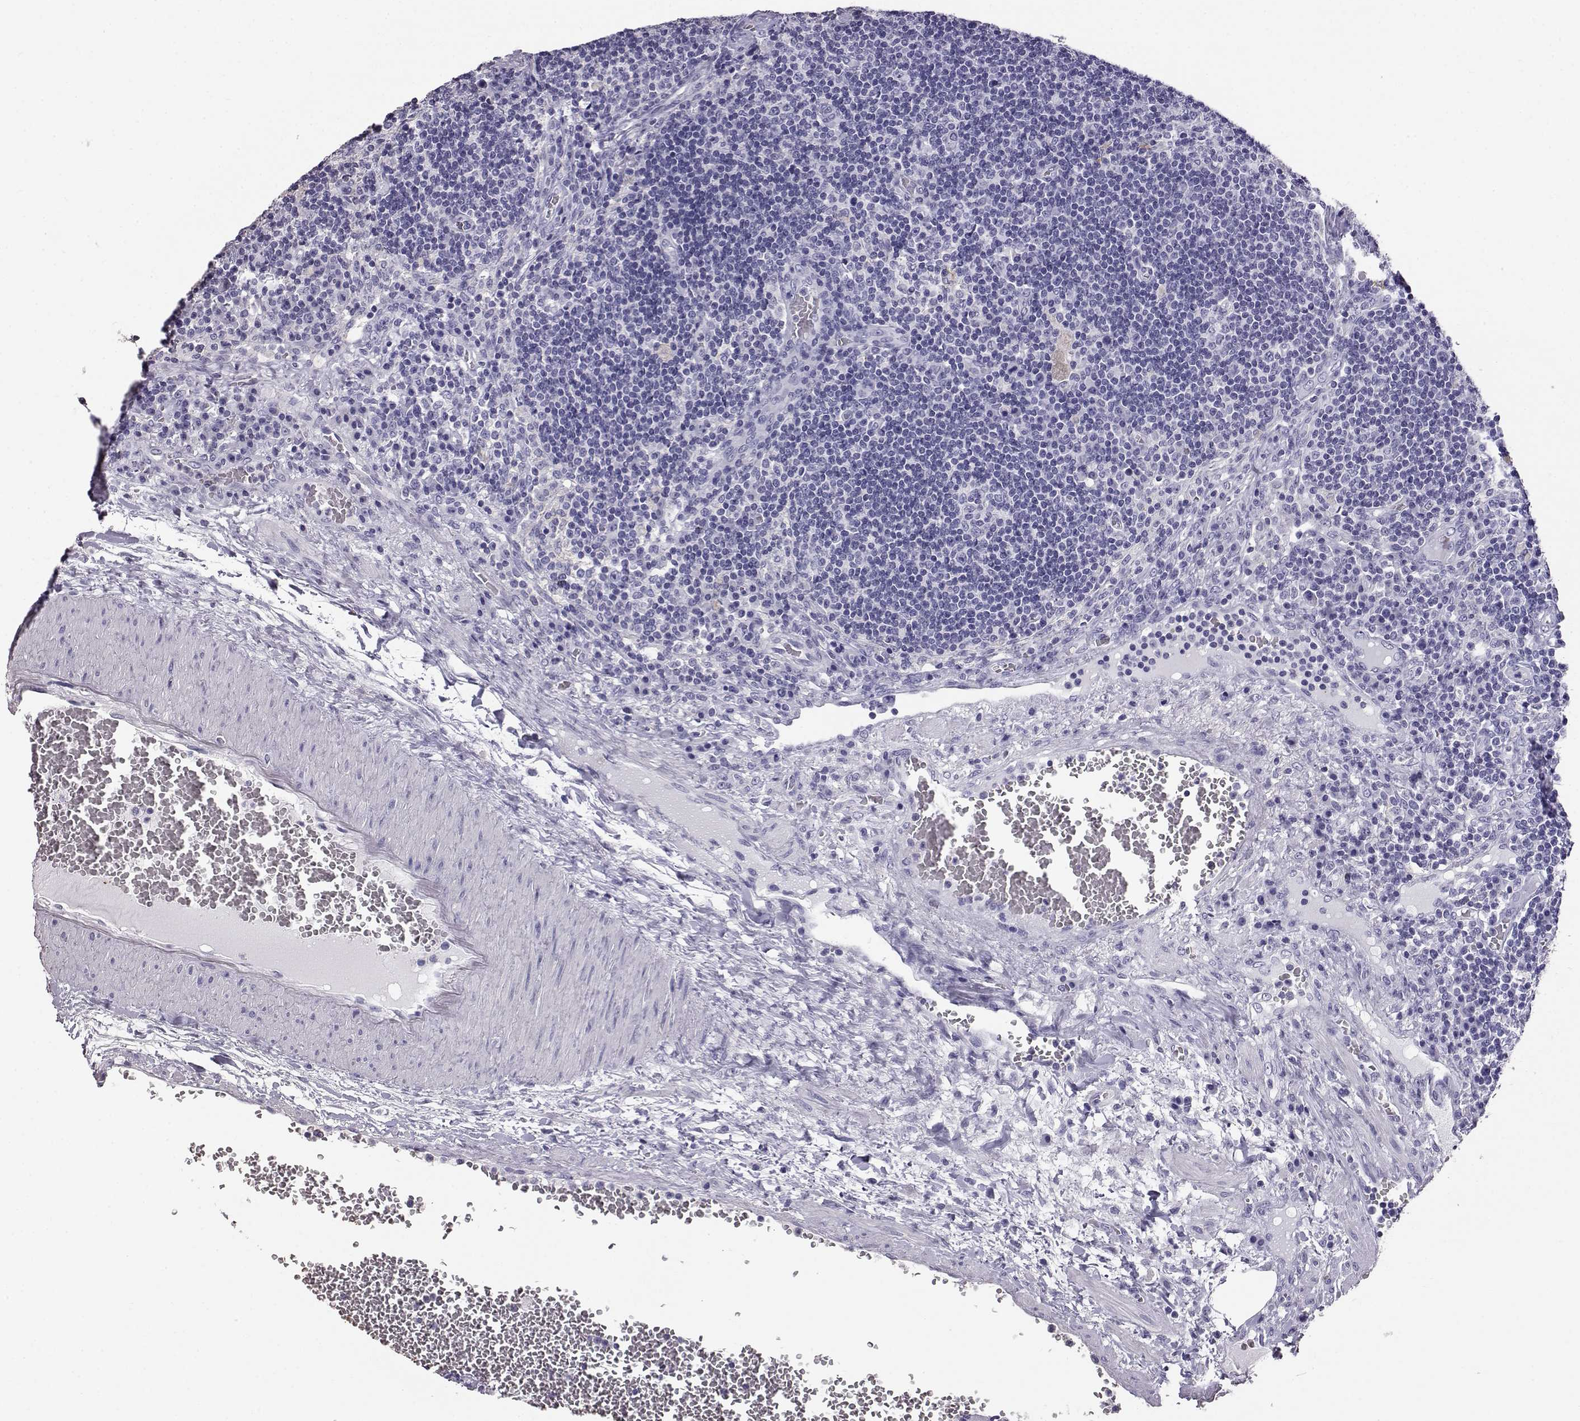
{"staining": {"intensity": "negative", "quantity": "none", "location": "none"}, "tissue": "lymph node", "cell_type": "Germinal center cells", "image_type": "normal", "snomed": [{"axis": "morphology", "description": "Normal tissue, NOS"}, {"axis": "topography", "description": "Lymph node"}], "caption": "Immunohistochemical staining of benign human lymph node reveals no significant staining in germinal center cells.", "gene": "AKR1B1", "patient": {"sex": "male", "age": 63}}